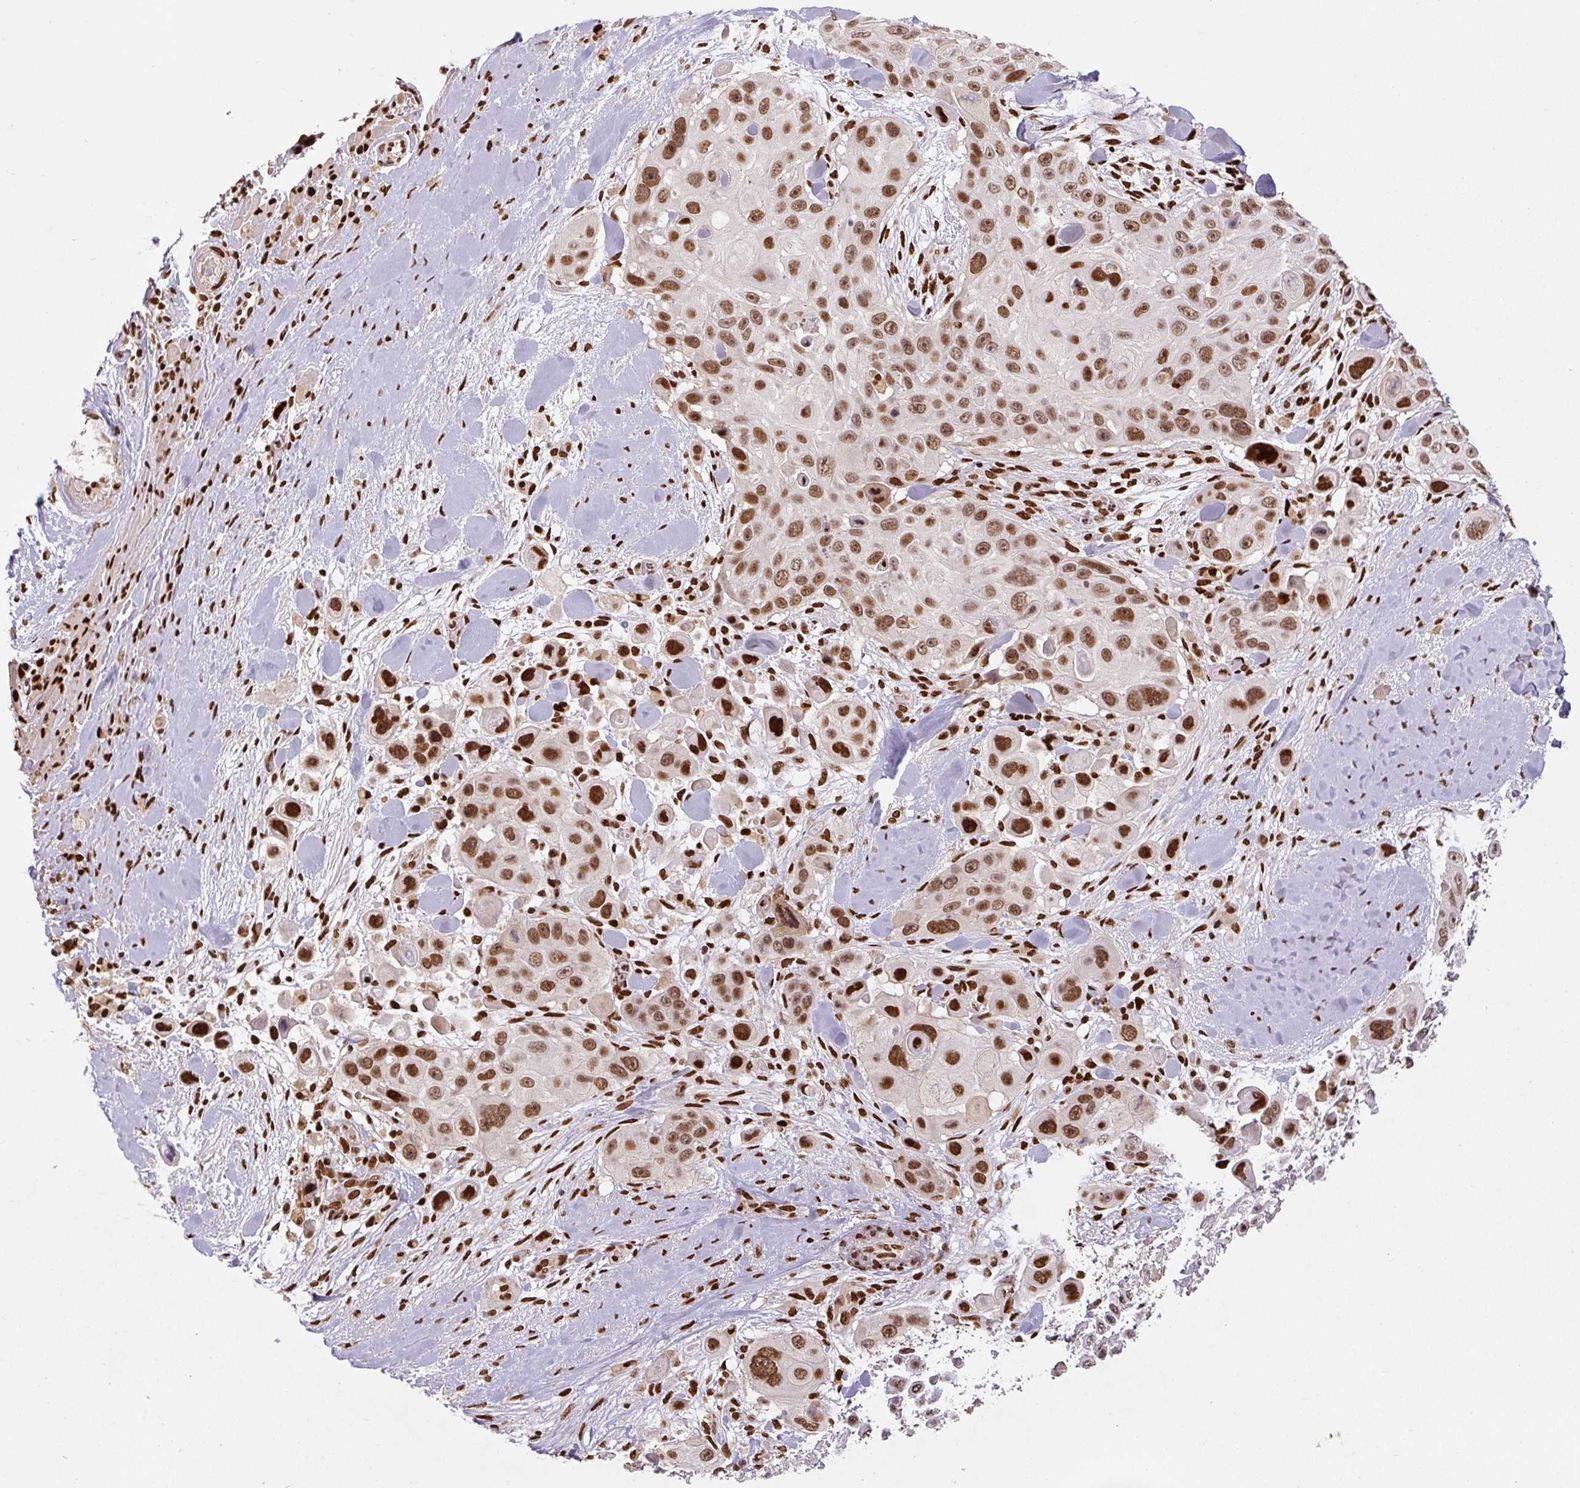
{"staining": {"intensity": "moderate", "quantity": ">75%", "location": "nuclear"}, "tissue": "skin cancer", "cell_type": "Tumor cells", "image_type": "cancer", "snomed": [{"axis": "morphology", "description": "Squamous cell carcinoma, NOS"}, {"axis": "topography", "description": "Skin"}], "caption": "The micrograph displays immunohistochemical staining of squamous cell carcinoma (skin). There is moderate nuclear positivity is appreciated in about >75% of tumor cells.", "gene": "PYDC2", "patient": {"sex": "male", "age": 67}}